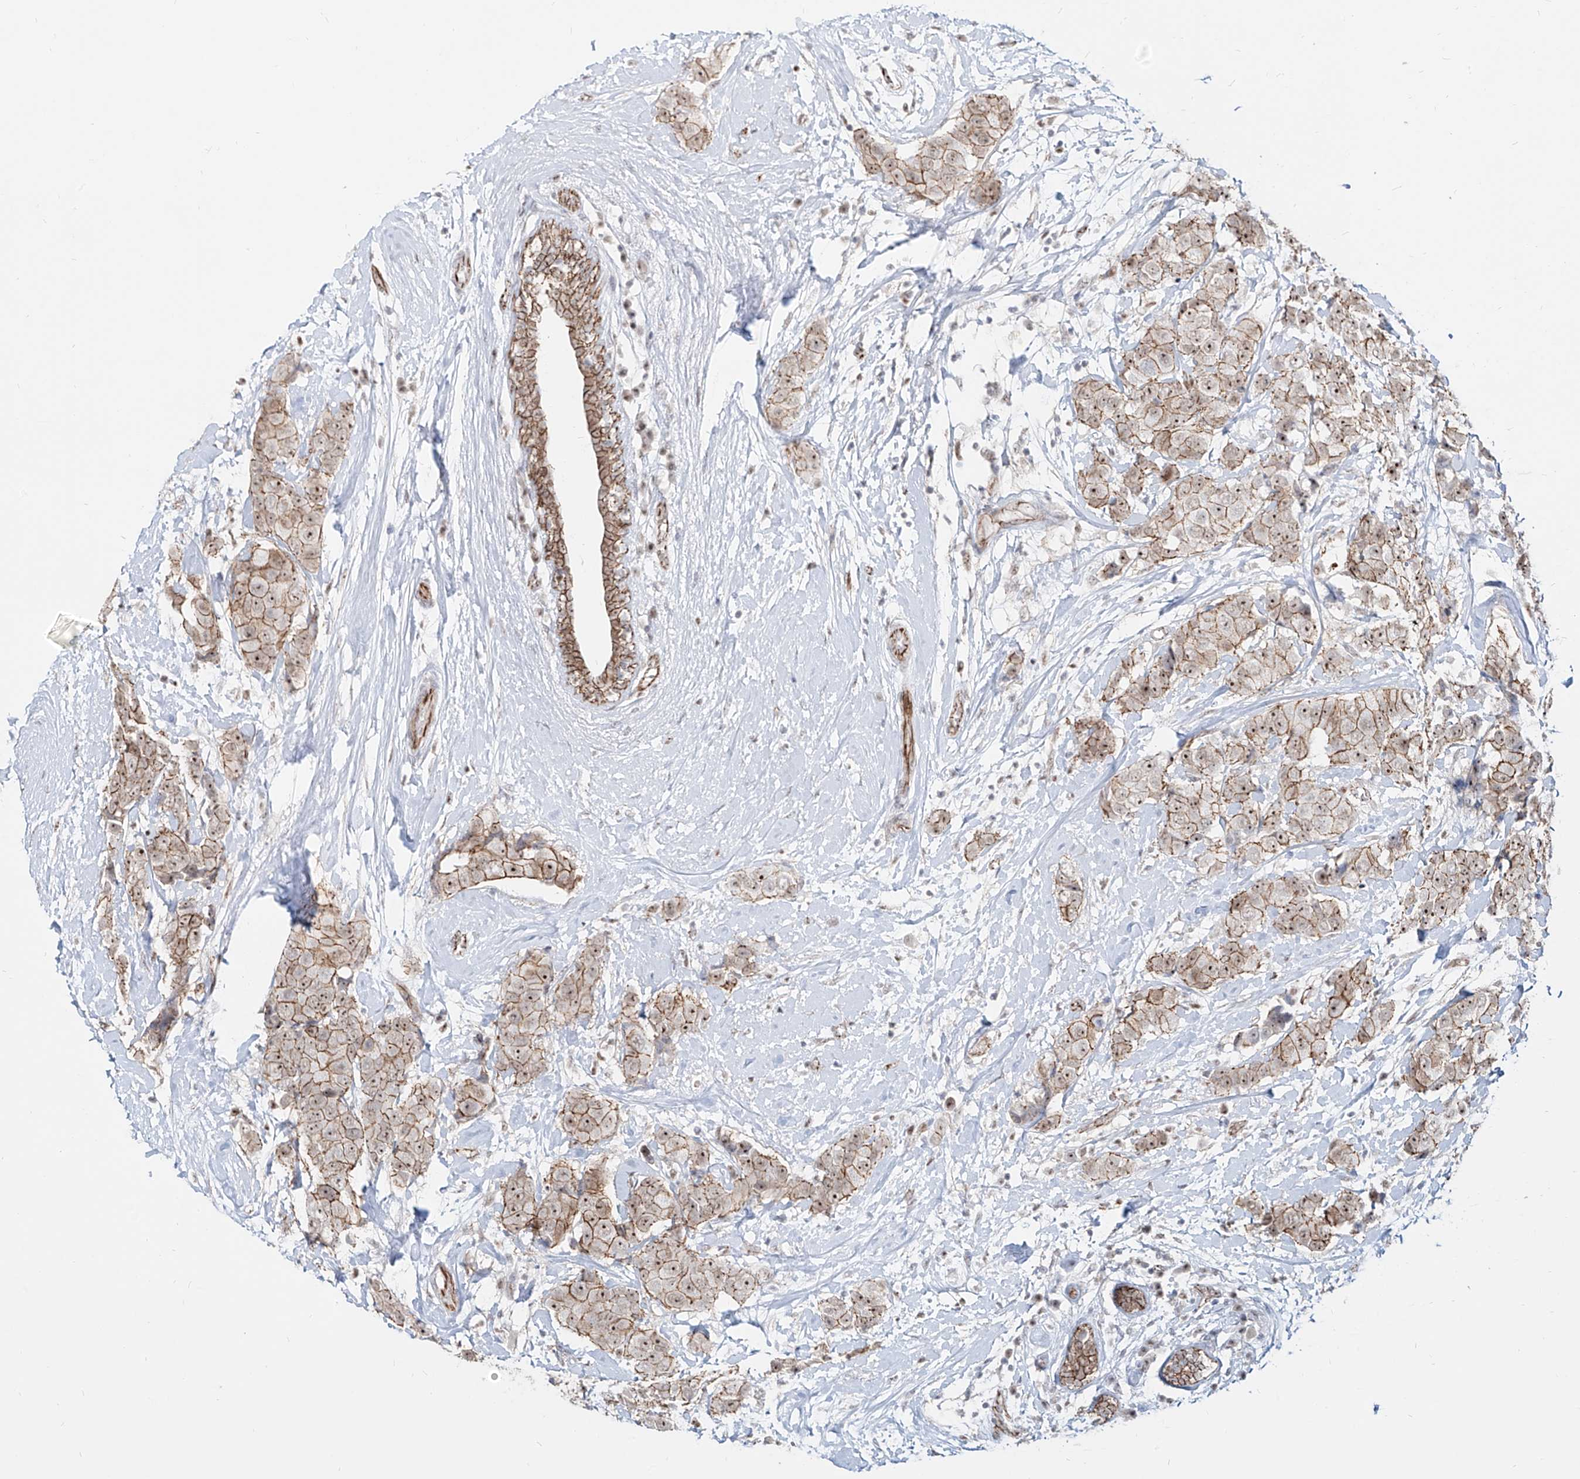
{"staining": {"intensity": "moderate", "quantity": ">75%", "location": "cytoplasmic/membranous,nuclear"}, "tissue": "breast cancer", "cell_type": "Tumor cells", "image_type": "cancer", "snomed": [{"axis": "morphology", "description": "Normal tissue, NOS"}, {"axis": "morphology", "description": "Duct carcinoma"}, {"axis": "topography", "description": "Breast"}], "caption": "Immunohistochemistry (IHC) of human breast cancer (invasive ductal carcinoma) displays medium levels of moderate cytoplasmic/membranous and nuclear staining in about >75% of tumor cells. (DAB = brown stain, brightfield microscopy at high magnification).", "gene": "ZNF710", "patient": {"sex": "female", "age": 39}}